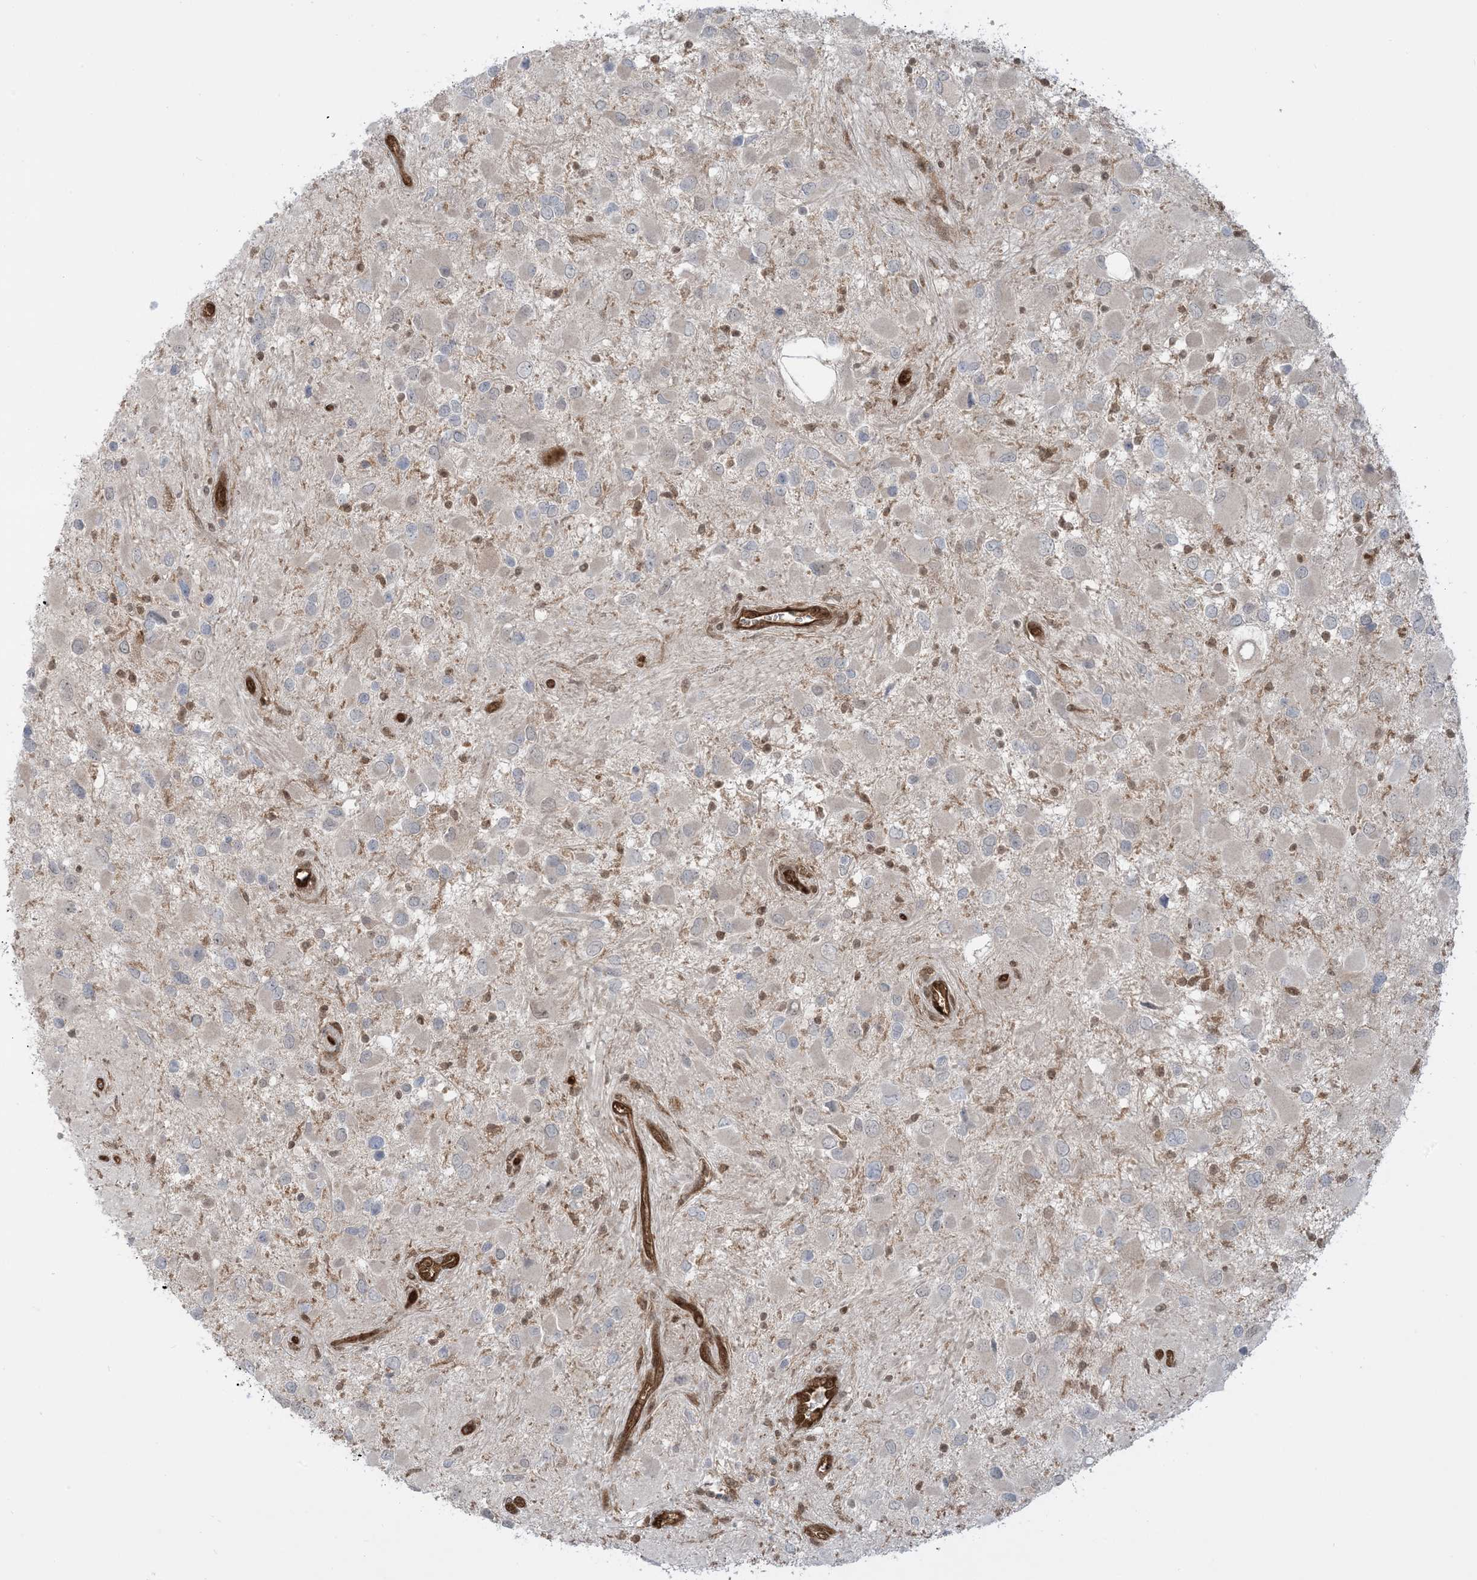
{"staining": {"intensity": "negative", "quantity": "none", "location": "none"}, "tissue": "glioma", "cell_type": "Tumor cells", "image_type": "cancer", "snomed": [{"axis": "morphology", "description": "Glioma, malignant, High grade"}, {"axis": "topography", "description": "Brain"}], "caption": "Immunohistochemistry (IHC) photomicrograph of neoplastic tissue: human malignant glioma (high-grade) stained with DAB (3,3'-diaminobenzidine) shows no significant protein positivity in tumor cells.", "gene": "PPM1F", "patient": {"sex": "male", "age": 53}}